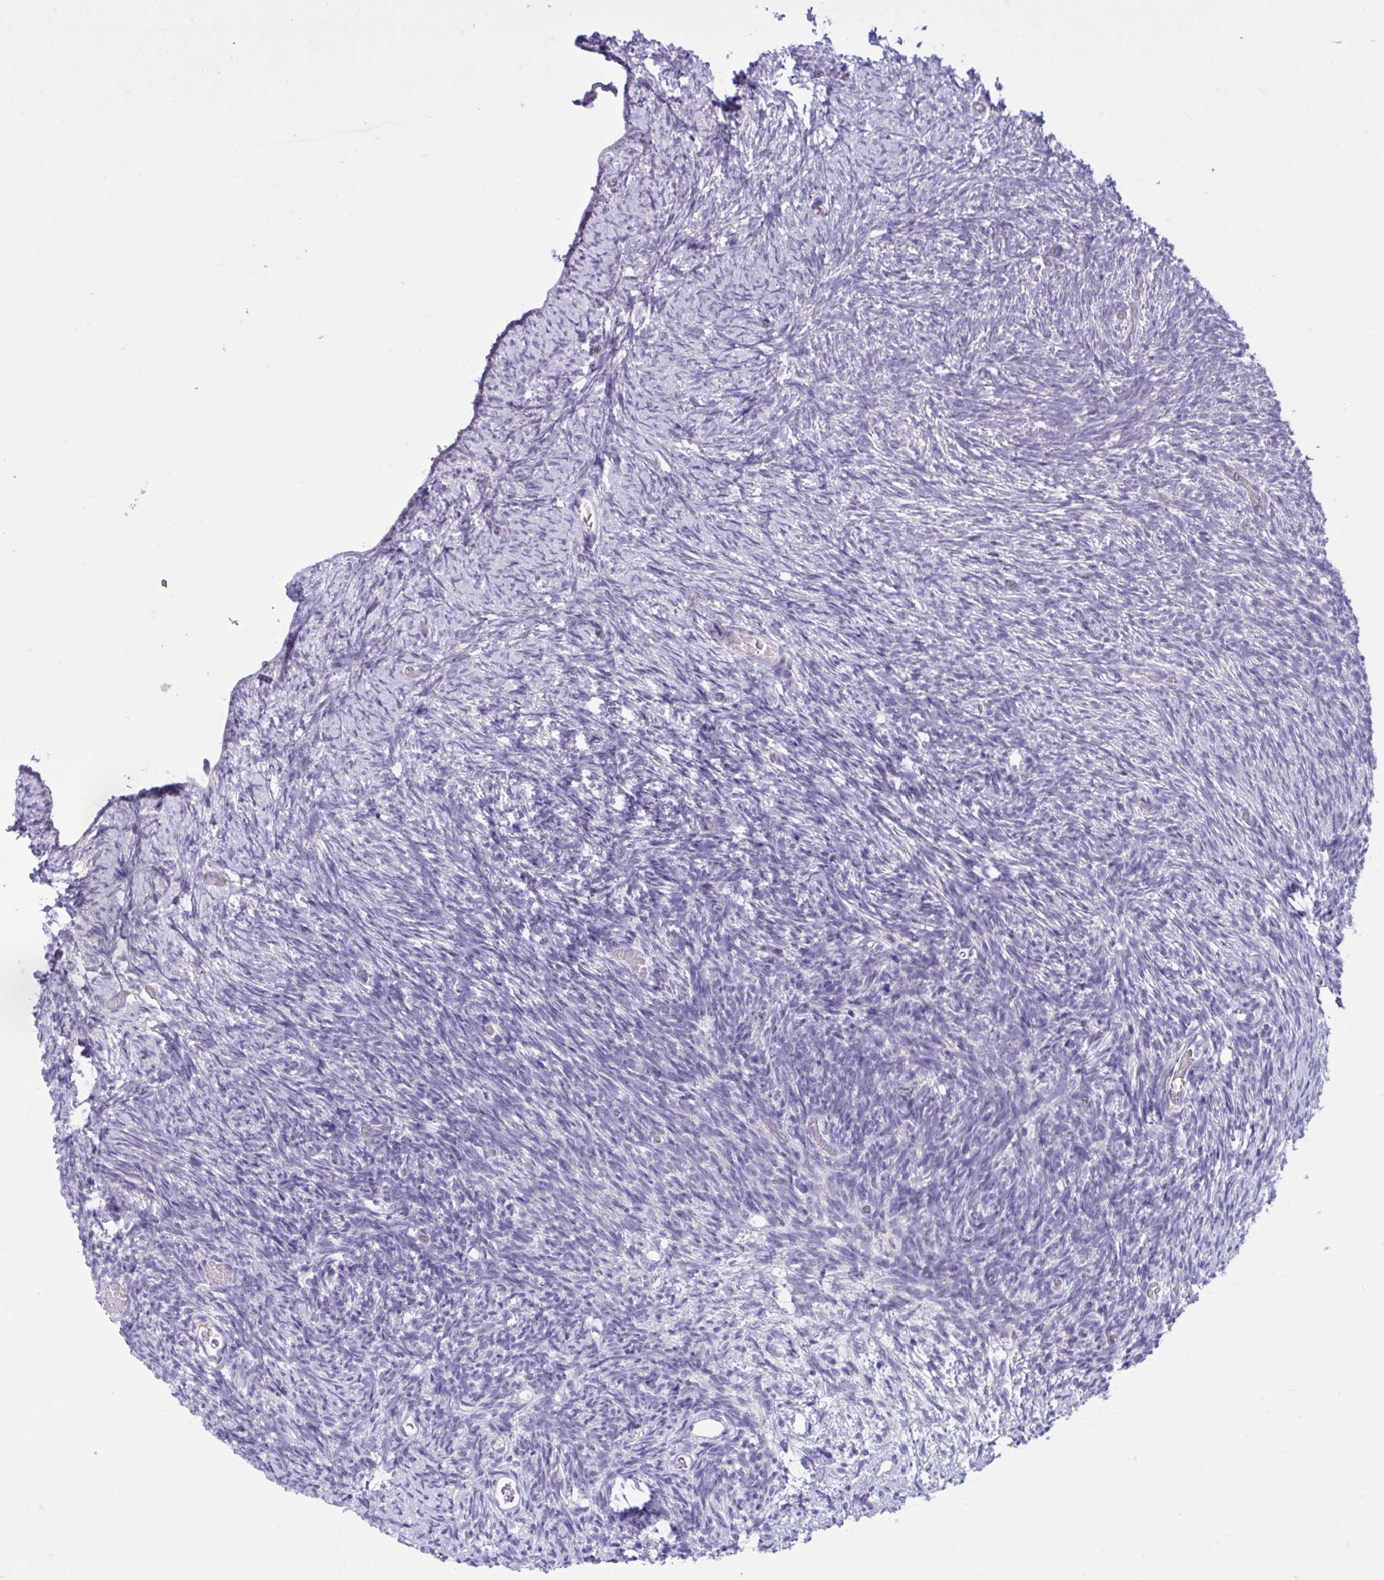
{"staining": {"intensity": "negative", "quantity": "none", "location": "none"}, "tissue": "ovary", "cell_type": "Ovarian stroma cells", "image_type": "normal", "snomed": [{"axis": "morphology", "description": "Normal tissue, NOS"}, {"axis": "topography", "description": "Ovary"}], "caption": "Immunohistochemistry of unremarkable ovary shows no positivity in ovarian stroma cells.", "gene": "WDR97", "patient": {"sex": "female", "age": 39}}